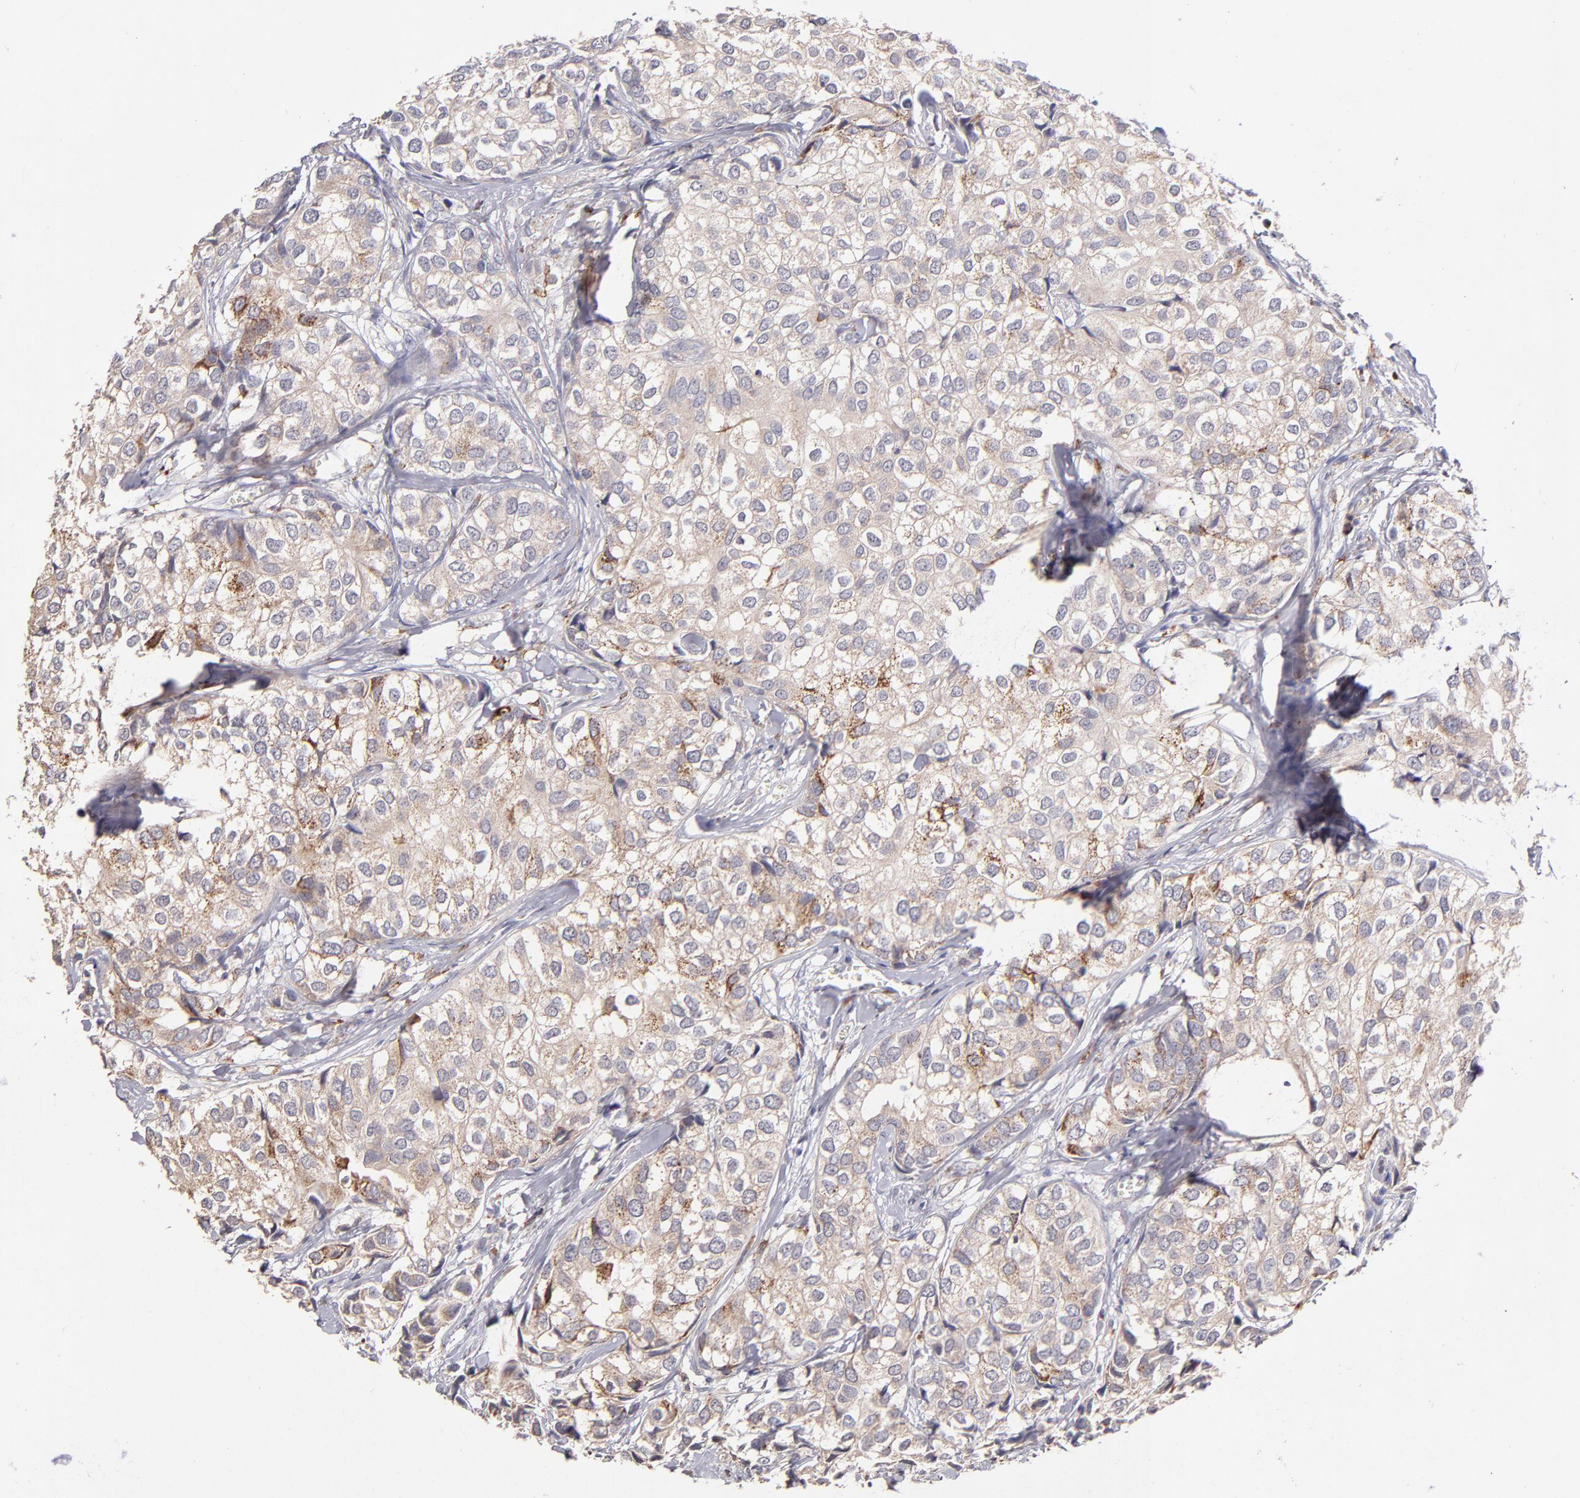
{"staining": {"intensity": "weak", "quantity": "25%-75%", "location": "cytoplasmic/membranous"}, "tissue": "breast cancer", "cell_type": "Tumor cells", "image_type": "cancer", "snomed": [{"axis": "morphology", "description": "Duct carcinoma"}, {"axis": "topography", "description": "Breast"}], "caption": "Breast invasive ductal carcinoma stained with a brown dye shows weak cytoplasmic/membranous positive staining in about 25%-75% of tumor cells.", "gene": "GLDC", "patient": {"sex": "female", "age": 68}}